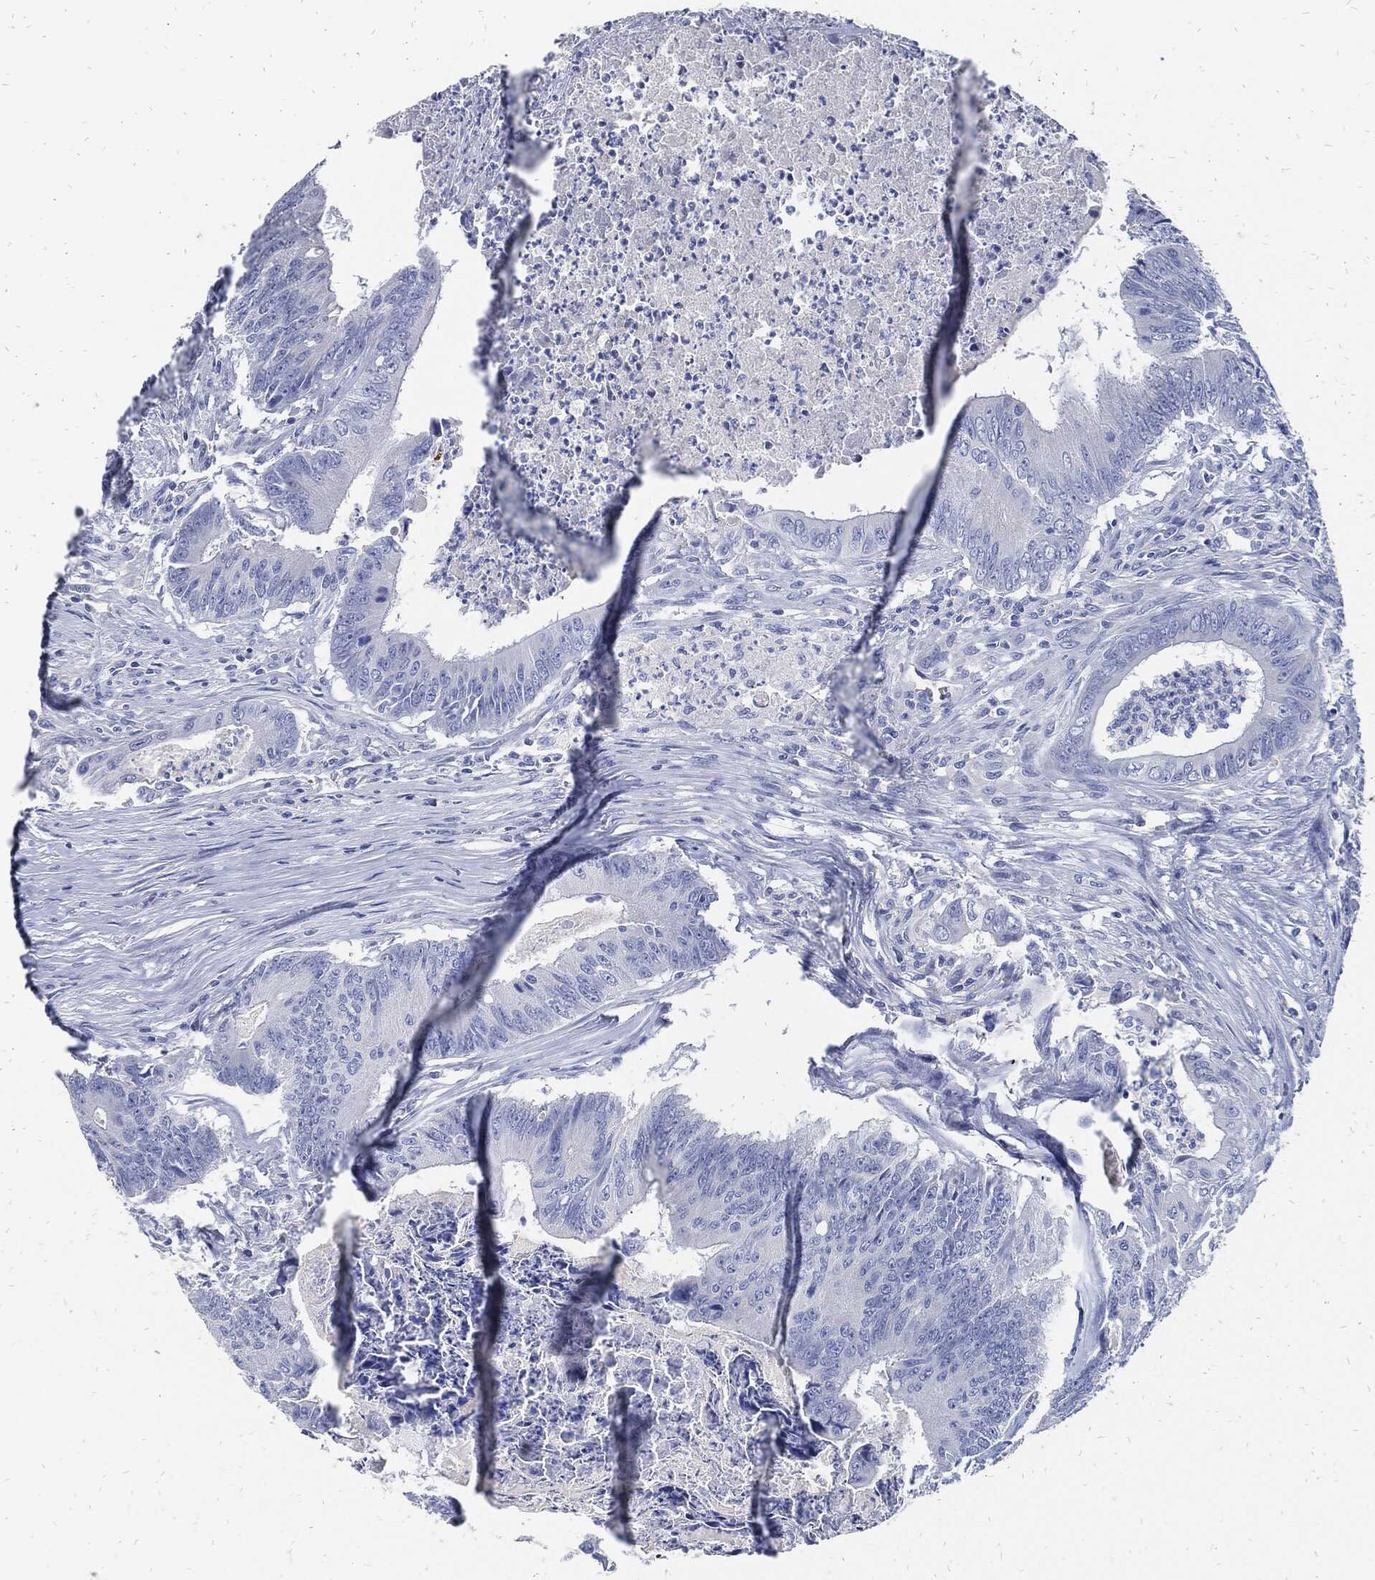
{"staining": {"intensity": "negative", "quantity": "none", "location": "none"}, "tissue": "colorectal cancer", "cell_type": "Tumor cells", "image_type": "cancer", "snomed": [{"axis": "morphology", "description": "Adenocarcinoma, NOS"}, {"axis": "topography", "description": "Colon"}], "caption": "Image shows no protein staining in tumor cells of colorectal adenocarcinoma tissue.", "gene": "FABP4", "patient": {"sex": "male", "age": 84}}